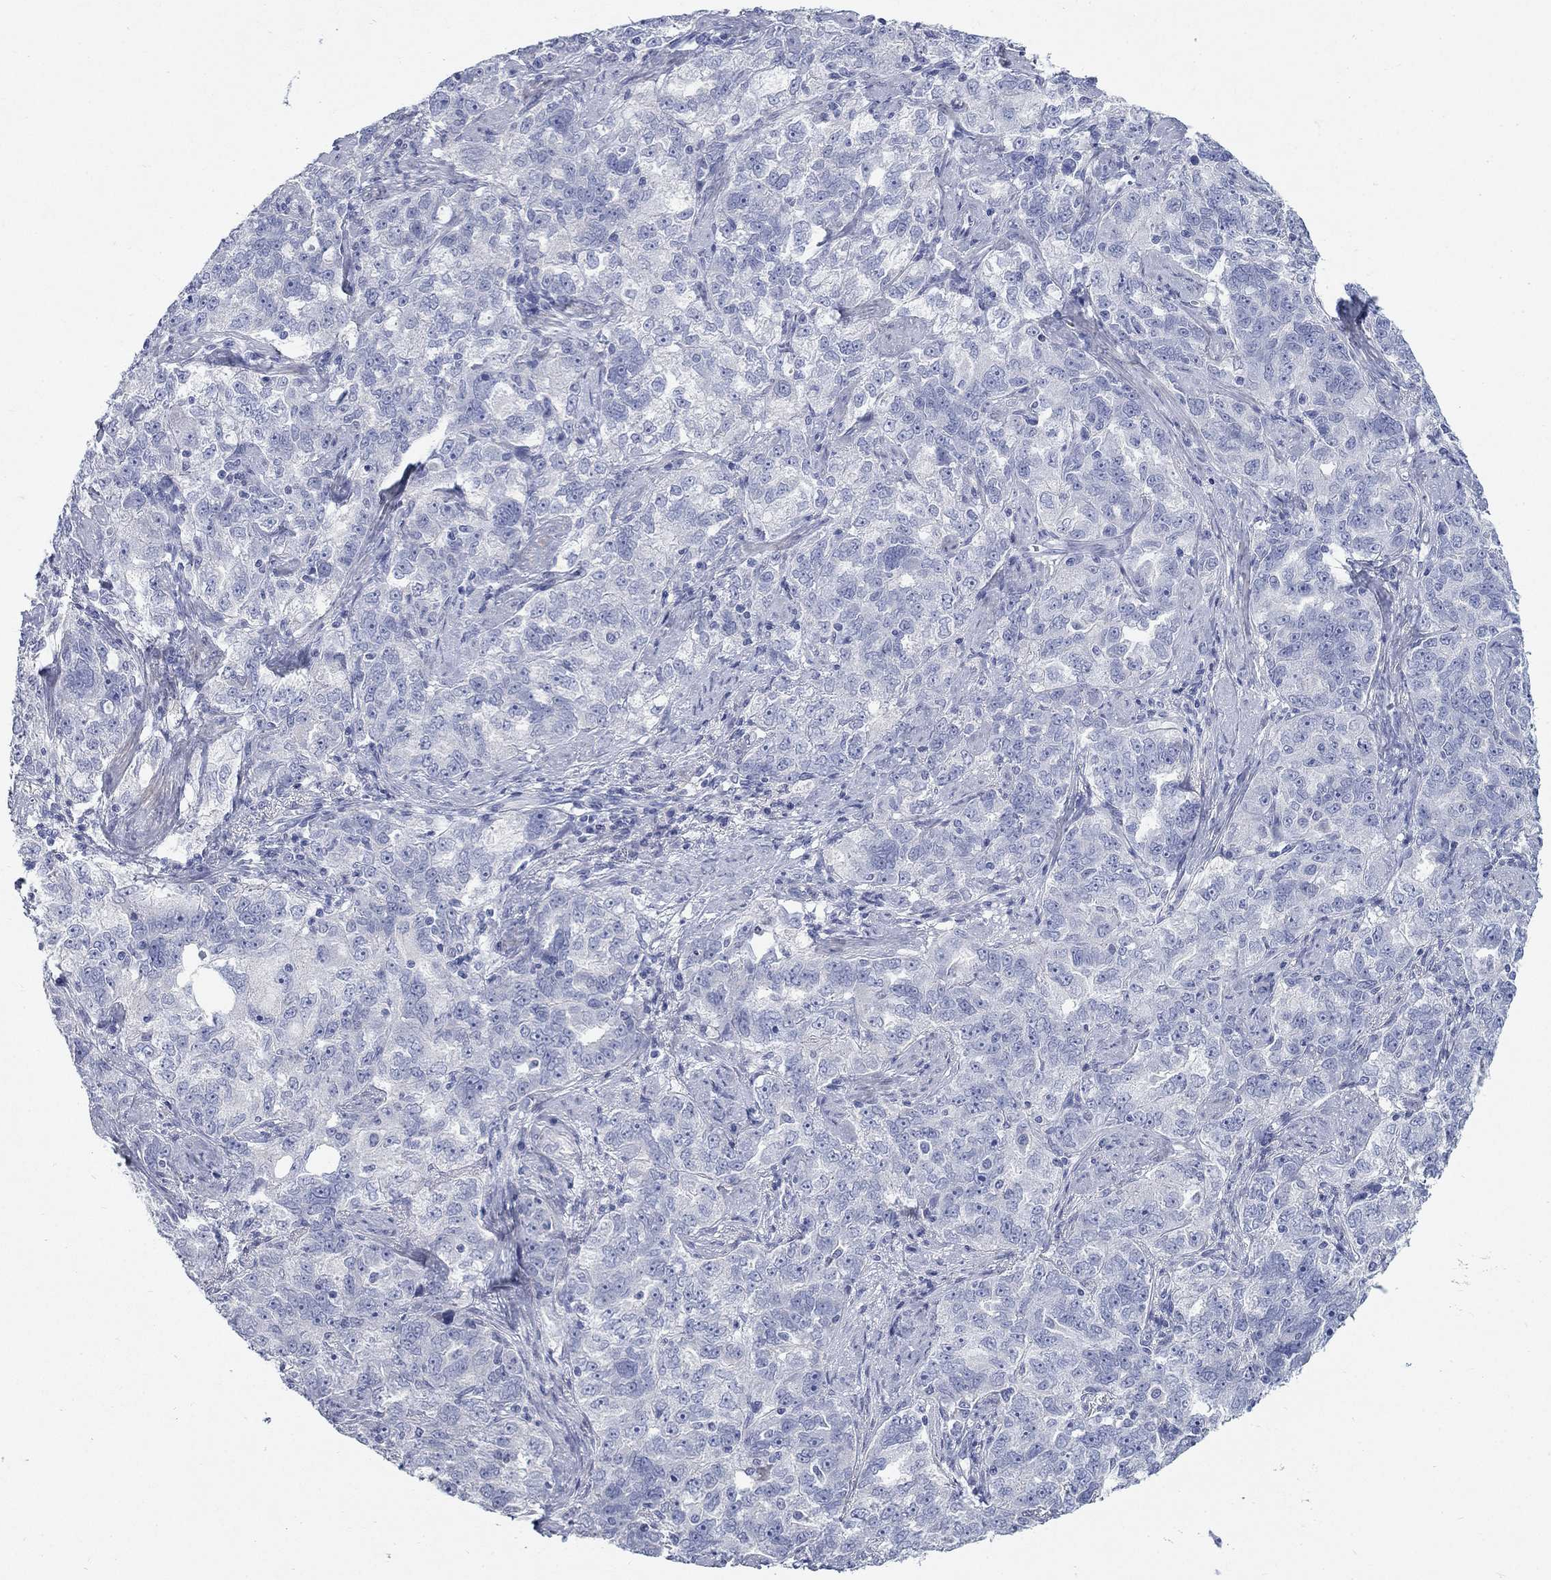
{"staining": {"intensity": "negative", "quantity": "none", "location": "none"}, "tissue": "ovarian cancer", "cell_type": "Tumor cells", "image_type": "cancer", "snomed": [{"axis": "morphology", "description": "Cystadenocarcinoma, serous, NOS"}, {"axis": "topography", "description": "Ovary"}], "caption": "Immunohistochemistry image of human serous cystadenocarcinoma (ovarian) stained for a protein (brown), which reveals no staining in tumor cells.", "gene": "TMEM249", "patient": {"sex": "female", "age": 51}}